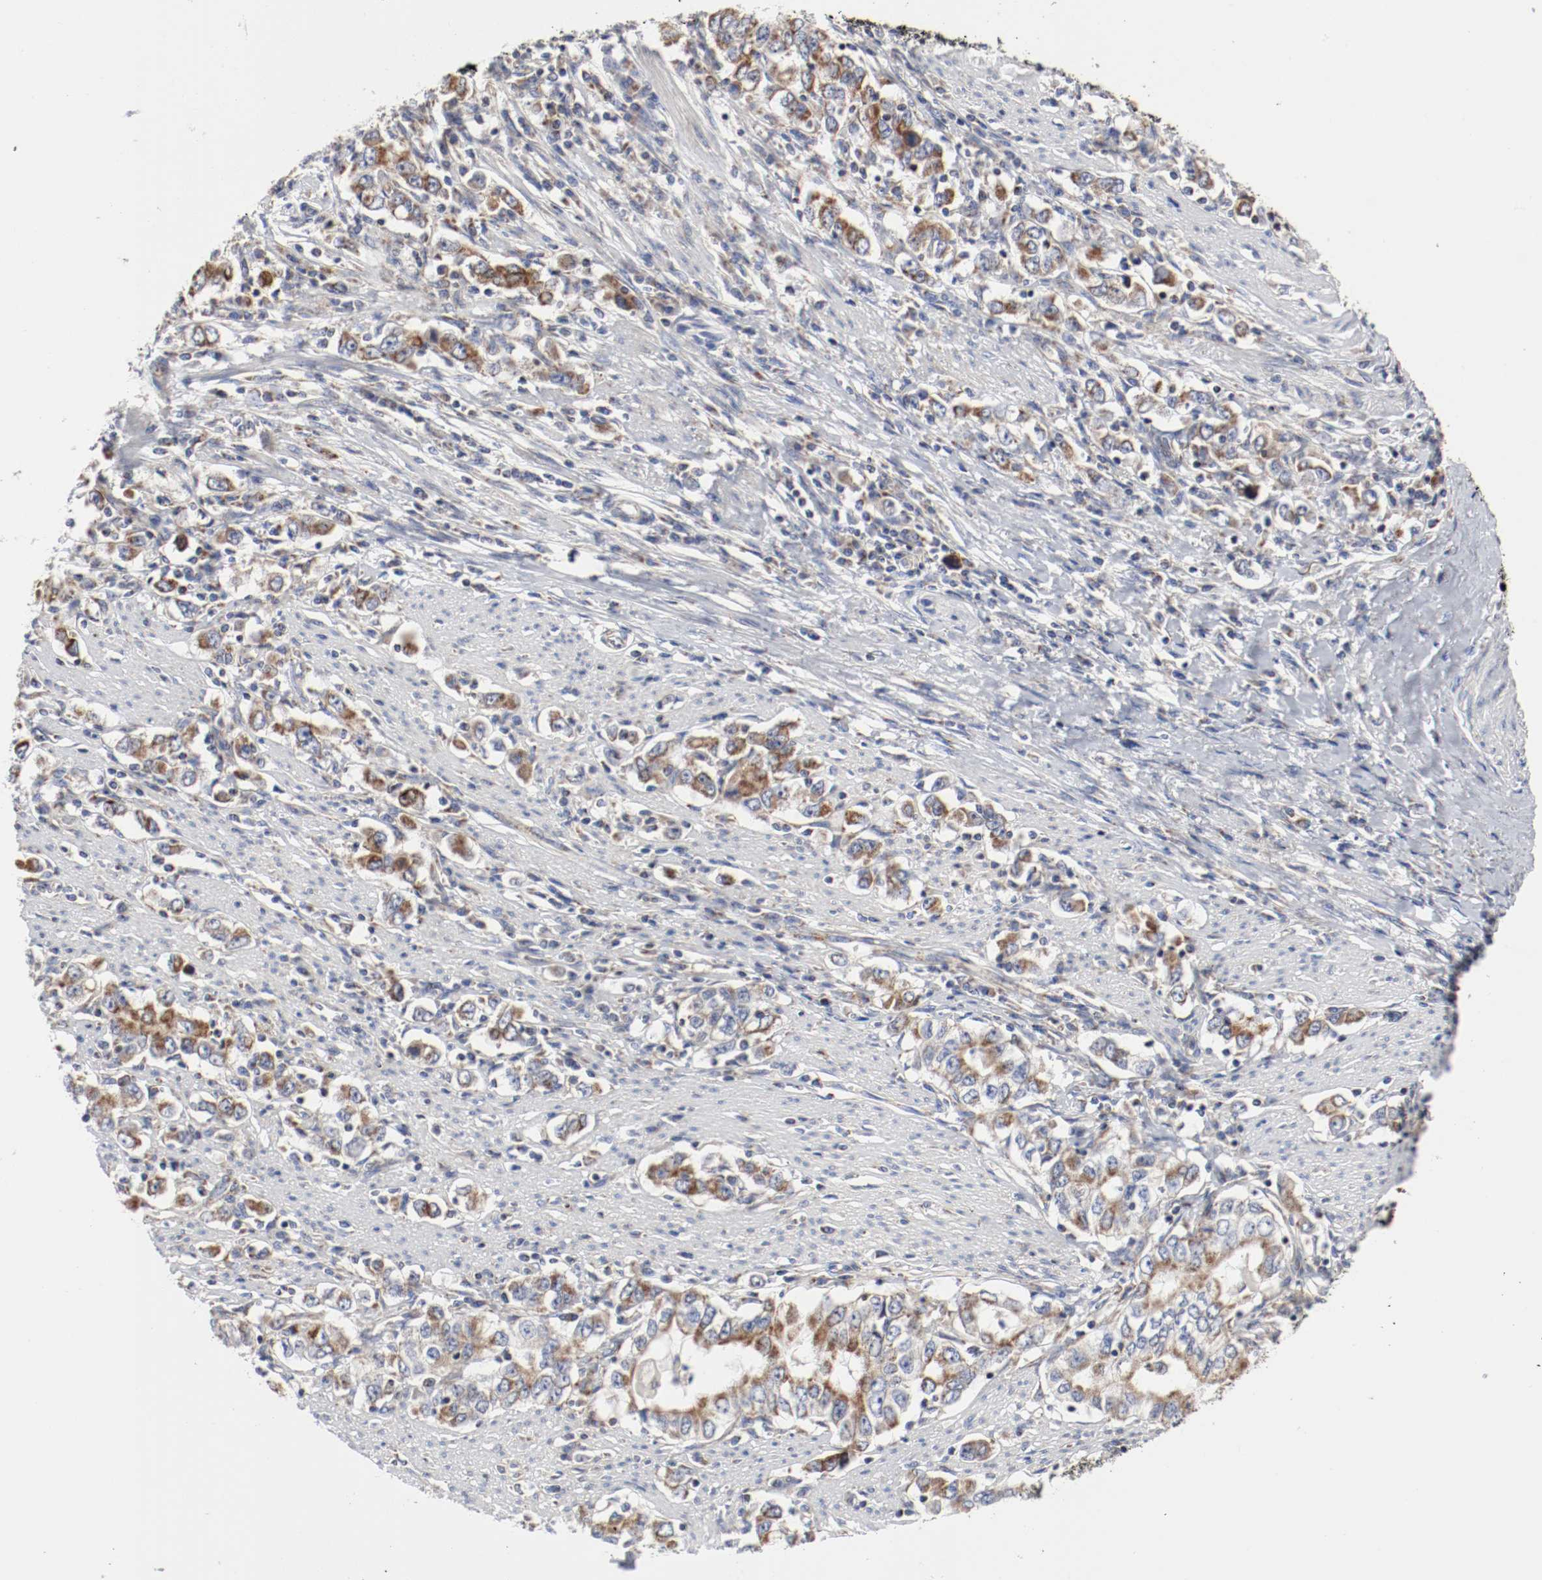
{"staining": {"intensity": "moderate", "quantity": ">75%", "location": "cytoplasmic/membranous"}, "tissue": "stomach cancer", "cell_type": "Tumor cells", "image_type": "cancer", "snomed": [{"axis": "morphology", "description": "Adenocarcinoma, NOS"}, {"axis": "topography", "description": "Stomach, lower"}], "caption": "Tumor cells demonstrate medium levels of moderate cytoplasmic/membranous expression in about >75% of cells in stomach adenocarcinoma. The staining is performed using DAB (3,3'-diaminobenzidine) brown chromogen to label protein expression. The nuclei are counter-stained blue using hematoxylin.", "gene": "AFG3L2", "patient": {"sex": "female", "age": 72}}